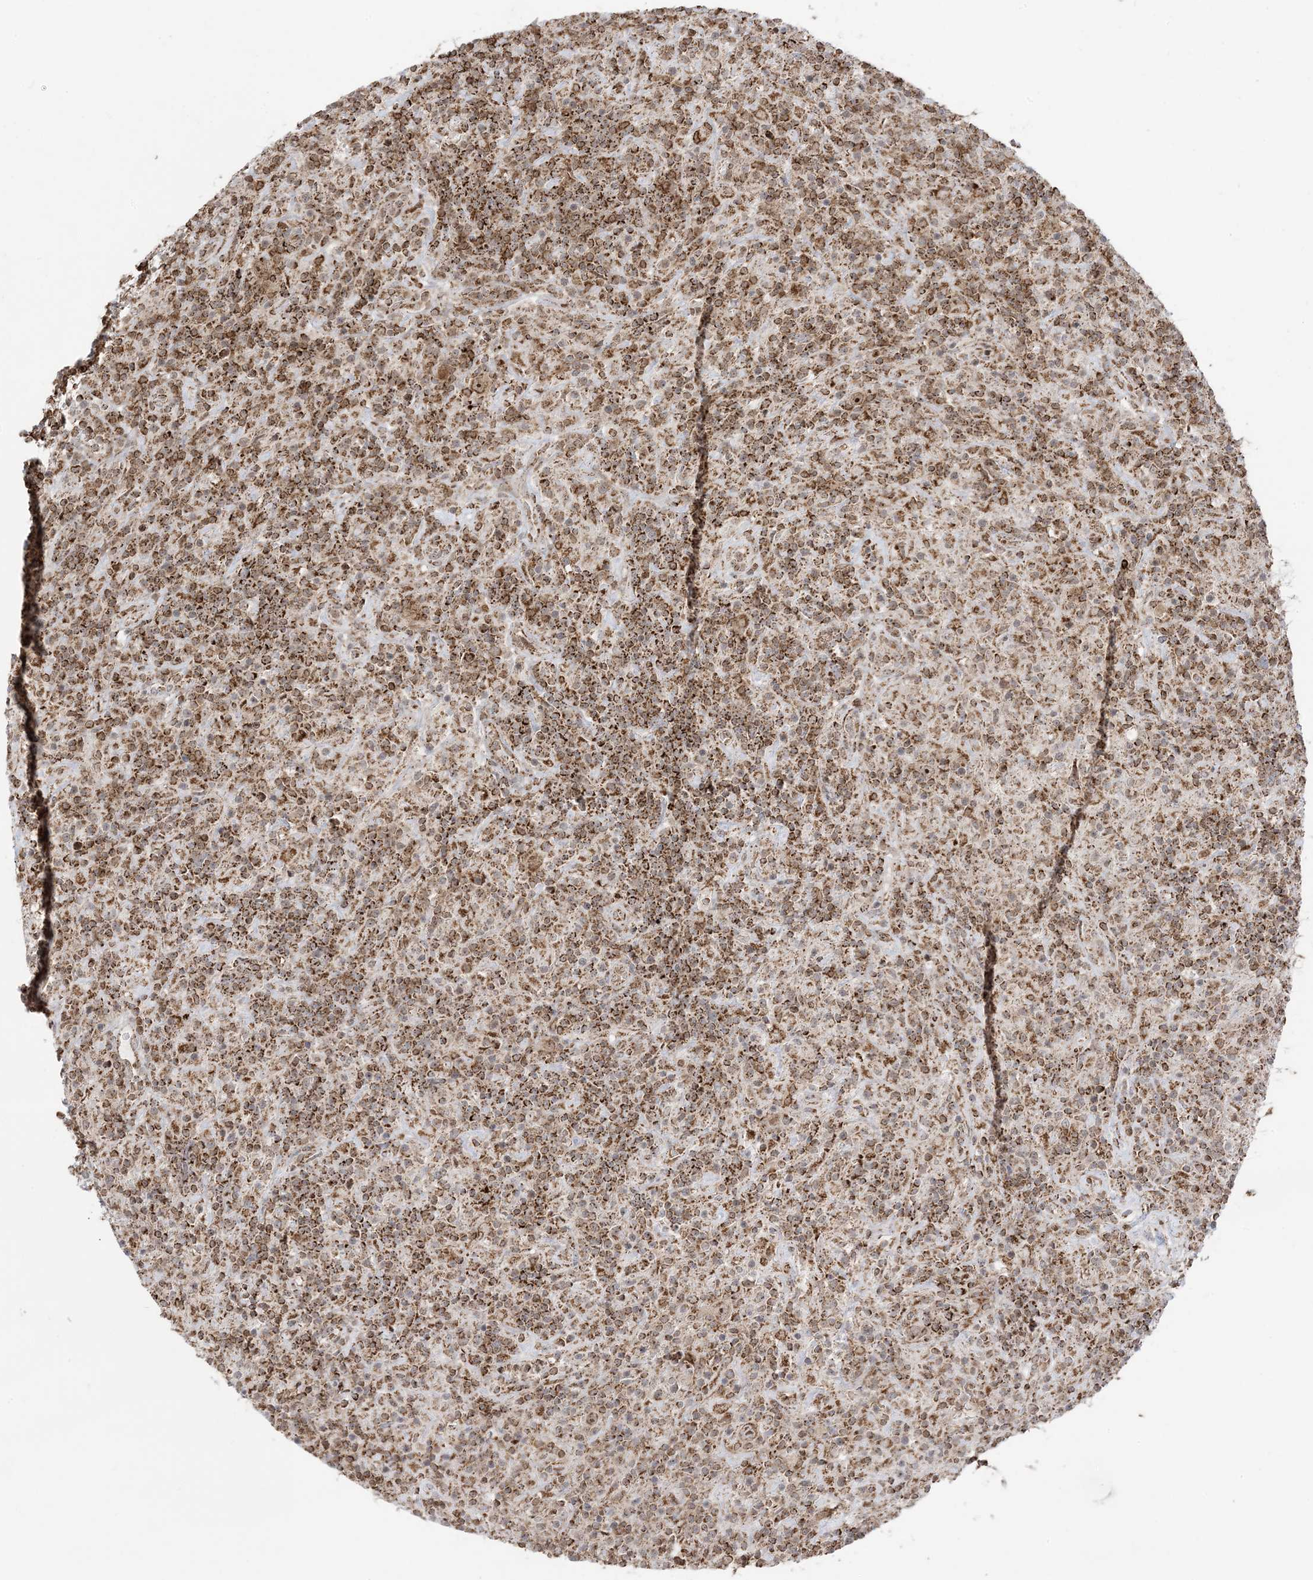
{"staining": {"intensity": "moderate", "quantity": ">75%", "location": "cytoplasmic/membranous,nuclear"}, "tissue": "lymphoma", "cell_type": "Tumor cells", "image_type": "cancer", "snomed": [{"axis": "morphology", "description": "Hodgkin's disease, NOS"}, {"axis": "topography", "description": "Lymph node"}], "caption": "This histopathology image exhibits IHC staining of human Hodgkin's disease, with medium moderate cytoplasmic/membranous and nuclear positivity in about >75% of tumor cells.", "gene": "MAPKBP1", "patient": {"sex": "male", "age": 70}}